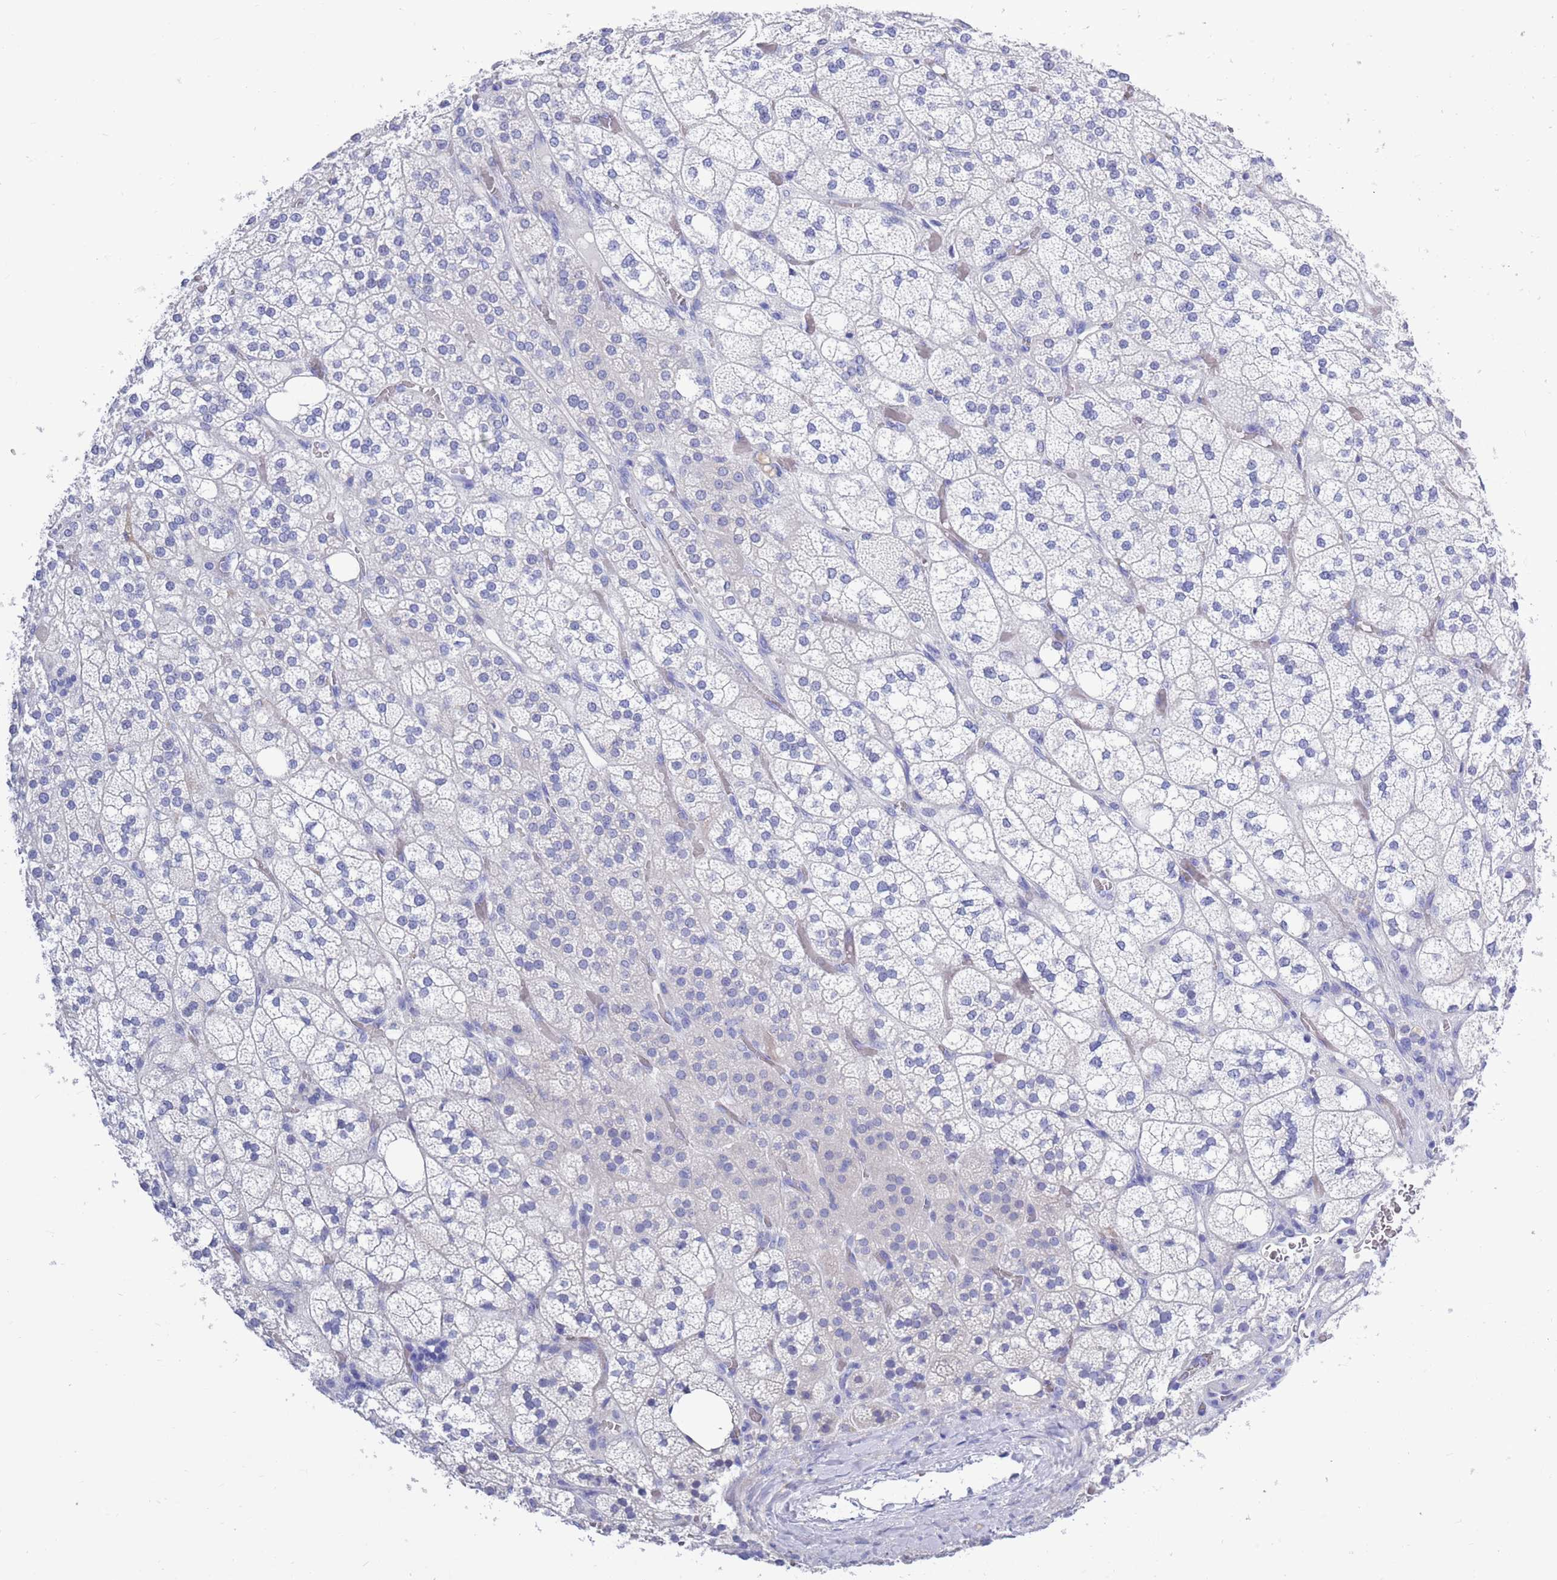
{"staining": {"intensity": "negative", "quantity": "none", "location": "none"}, "tissue": "adrenal gland", "cell_type": "Glandular cells", "image_type": "normal", "snomed": [{"axis": "morphology", "description": "Normal tissue, NOS"}, {"axis": "topography", "description": "Adrenal gland"}], "caption": "Benign adrenal gland was stained to show a protein in brown. There is no significant positivity in glandular cells.", "gene": "MTMR2", "patient": {"sex": "male", "age": 61}}